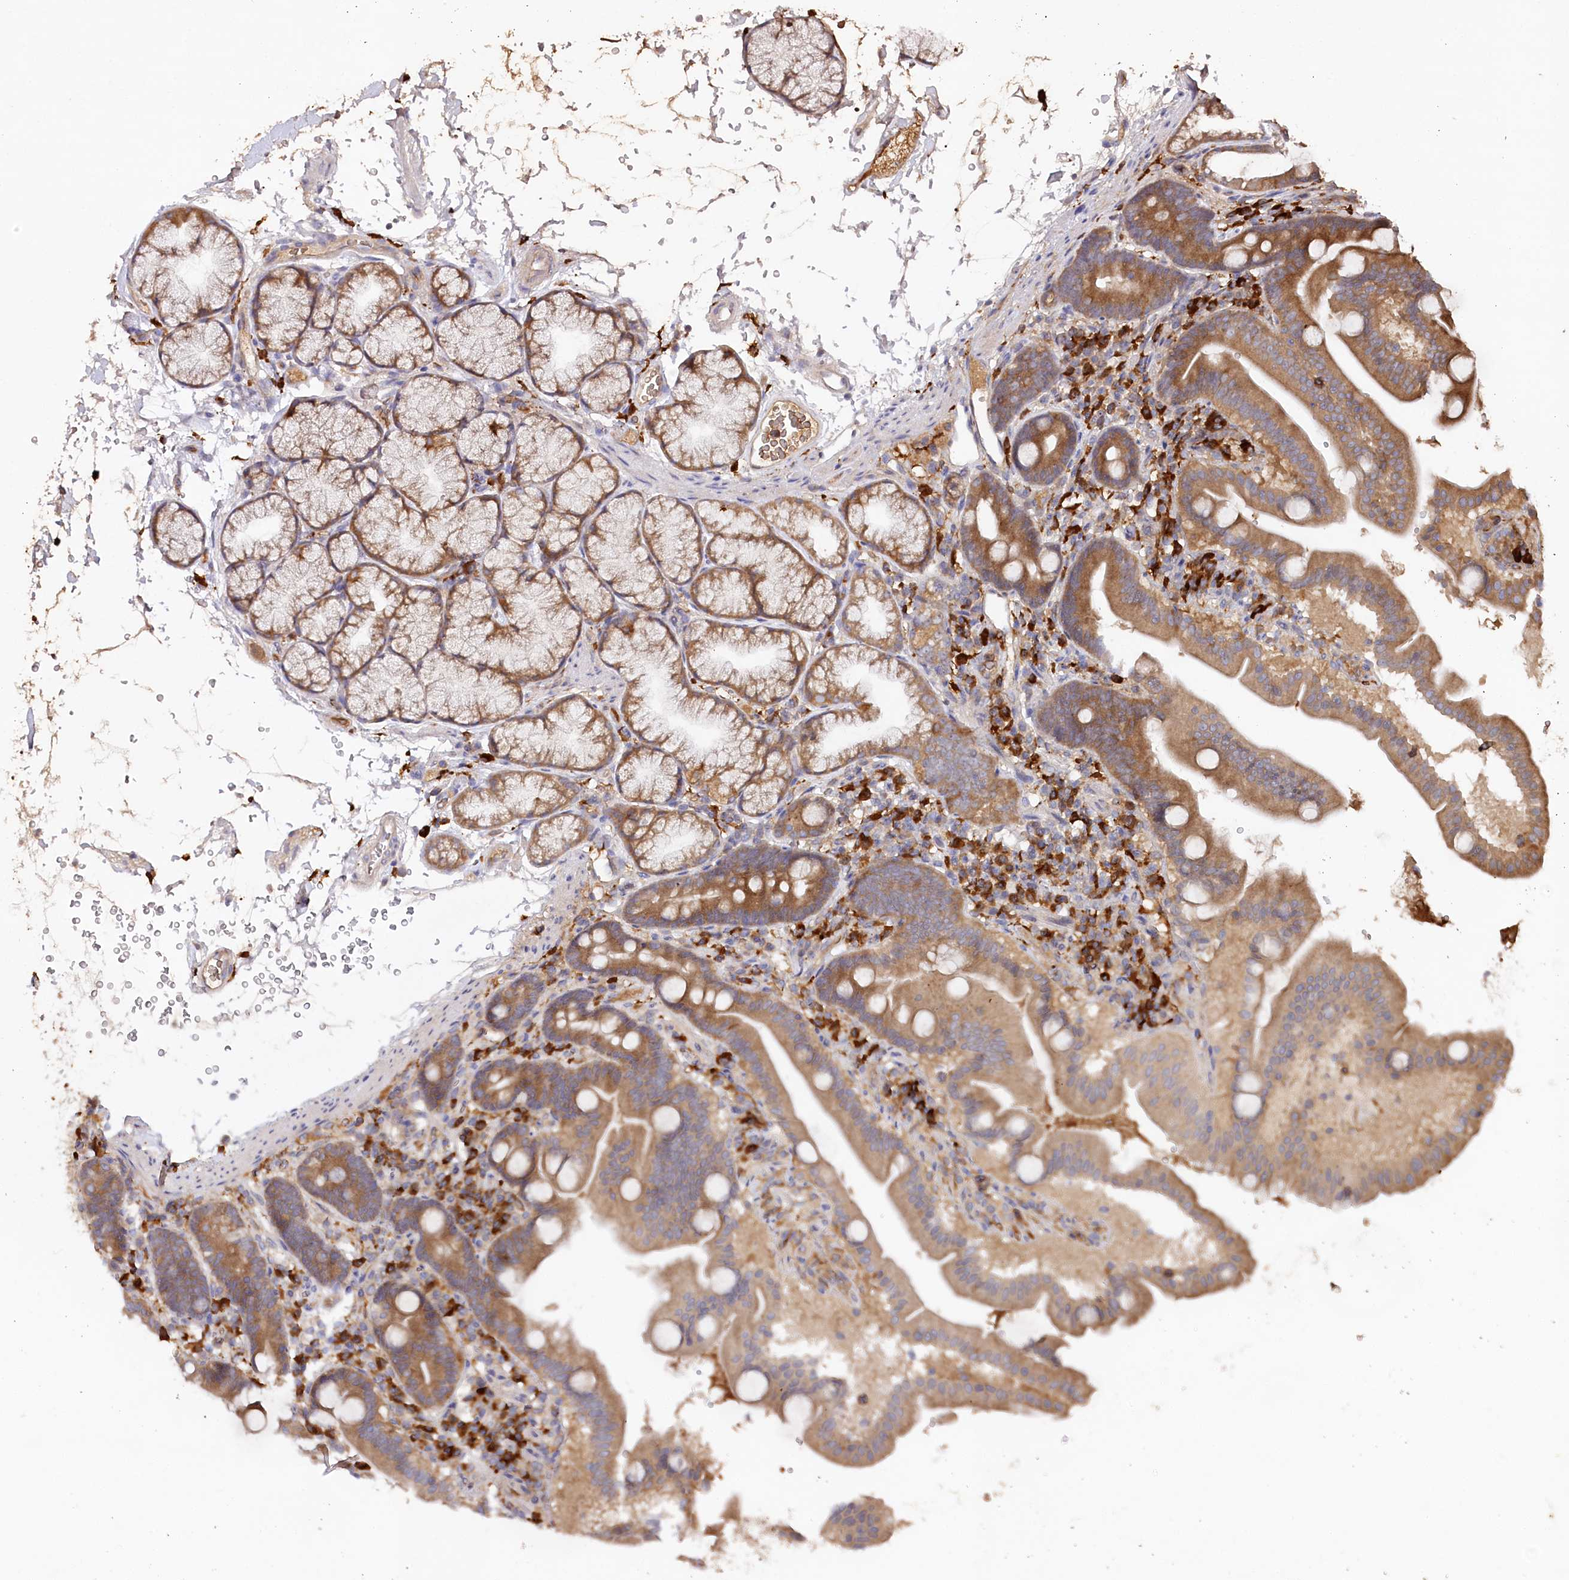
{"staining": {"intensity": "strong", "quantity": ">75%", "location": "cytoplasmic/membranous"}, "tissue": "duodenum", "cell_type": "Glandular cells", "image_type": "normal", "snomed": [{"axis": "morphology", "description": "Normal tissue, NOS"}, {"axis": "topography", "description": "Duodenum"}], "caption": "IHC staining of unremarkable duodenum, which reveals high levels of strong cytoplasmic/membranous staining in approximately >75% of glandular cells indicating strong cytoplasmic/membranous protein staining. The staining was performed using DAB (3,3'-diaminobenzidine) (brown) for protein detection and nuclei were counterstained in hematoxylin (blue).", "gene": "PPP1R21", "patient": {"sex": "male", "age": 54}}